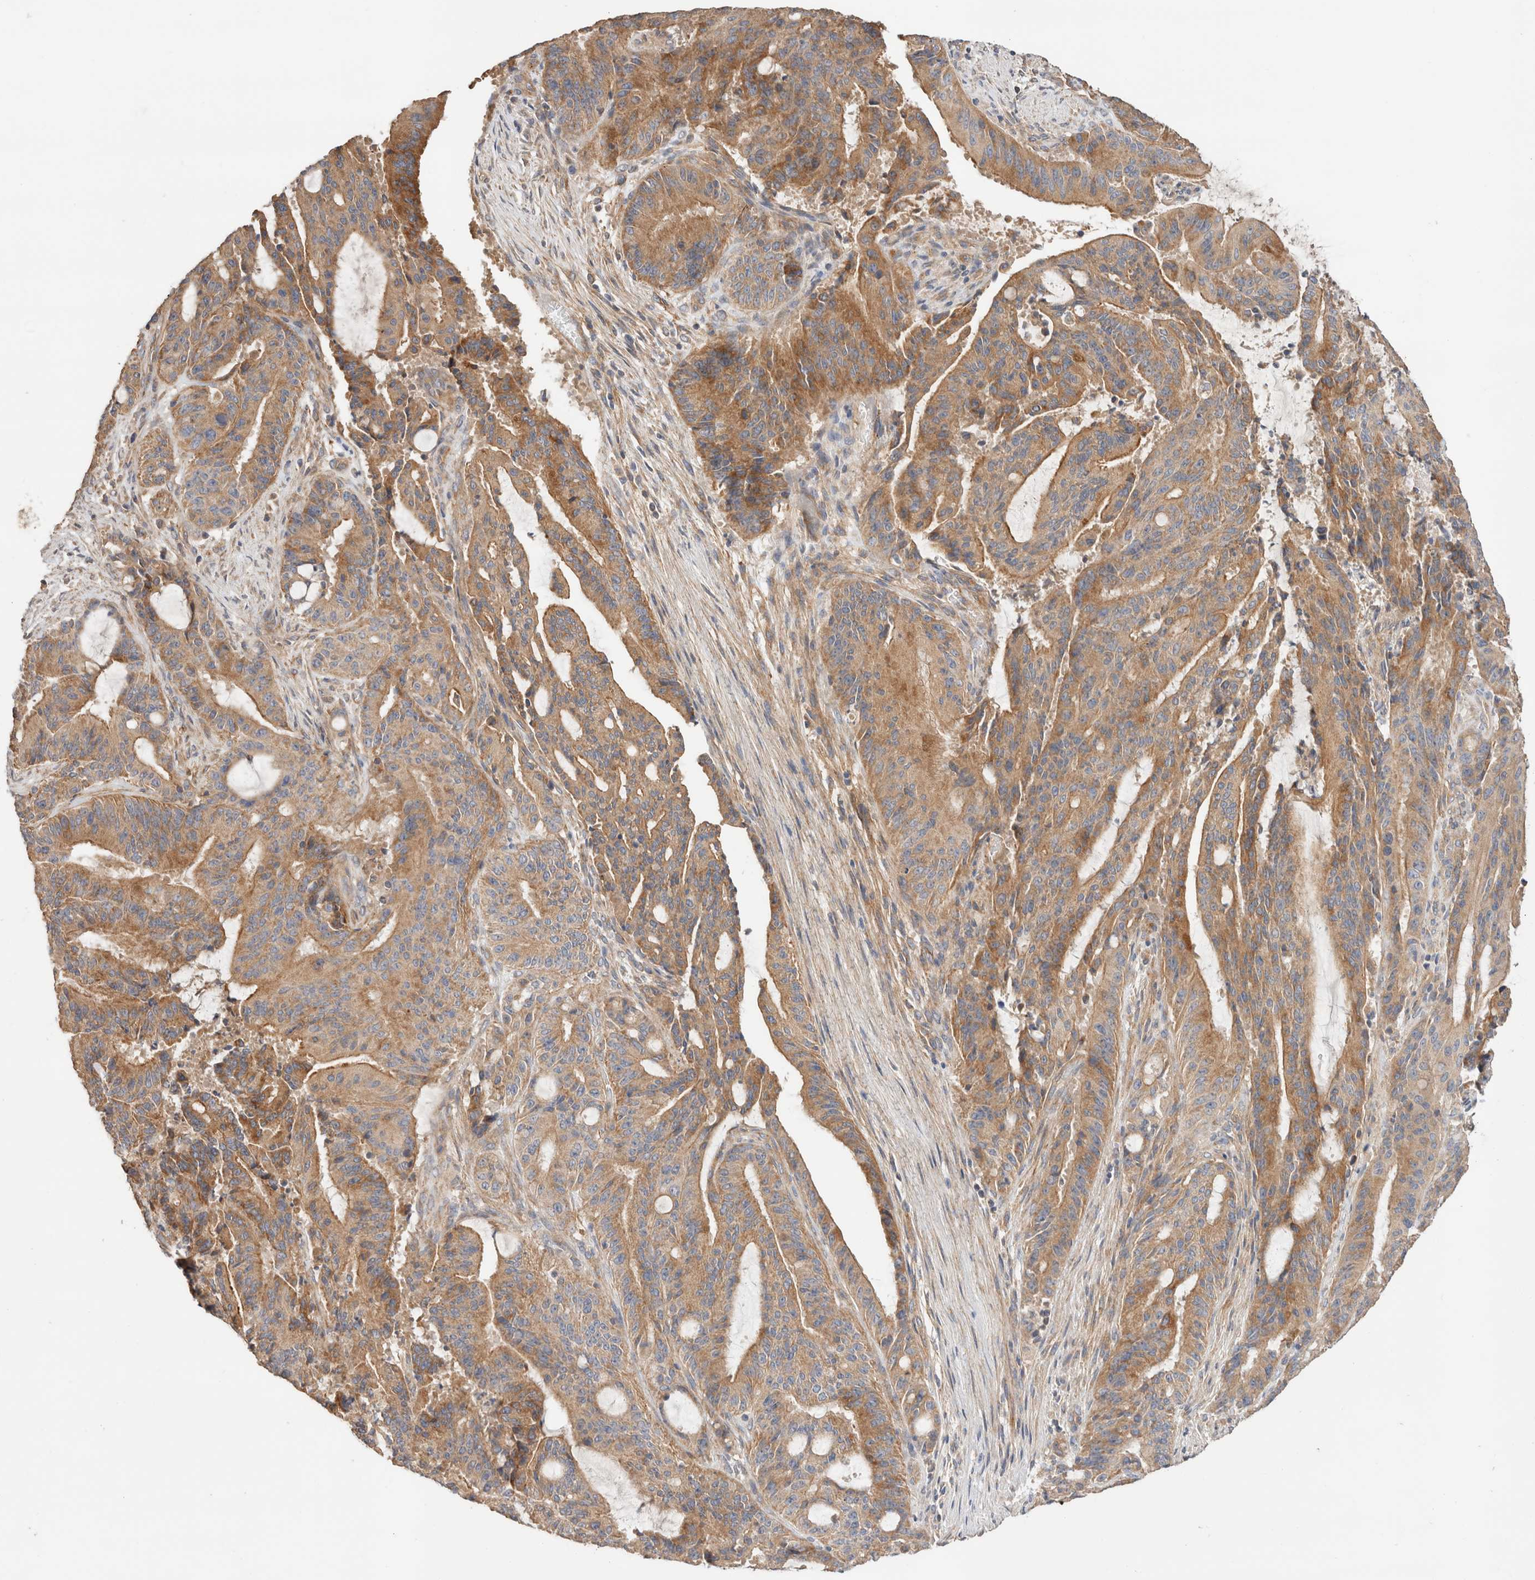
{"staining": {"intensity": "moderate", "quantity": ">75%", "location": "cytoplasmic/membranous"}, "tissue": "liver cancer", "cell_type": "Tumor cells", "image_type": "cancer", "snomed": [{"axis": "morphology", "description": "Normal tissue, NOS"}, {"axis": "morphology", "description": "Cholangiocarcinoma"}, {"axis": "topography", "description": "Liver"}, {"axis": "topography", "description": "Peripheral nerve tissue"}], "caption": "Human liver cholangiocarcinoma stained for a protein (brown) shows moderate cytoplasmic/membranous positive staining in about >75% of tumor cells.", "gene": "B3GNTL1", "patient": {"sex": "female", "age": 73}}